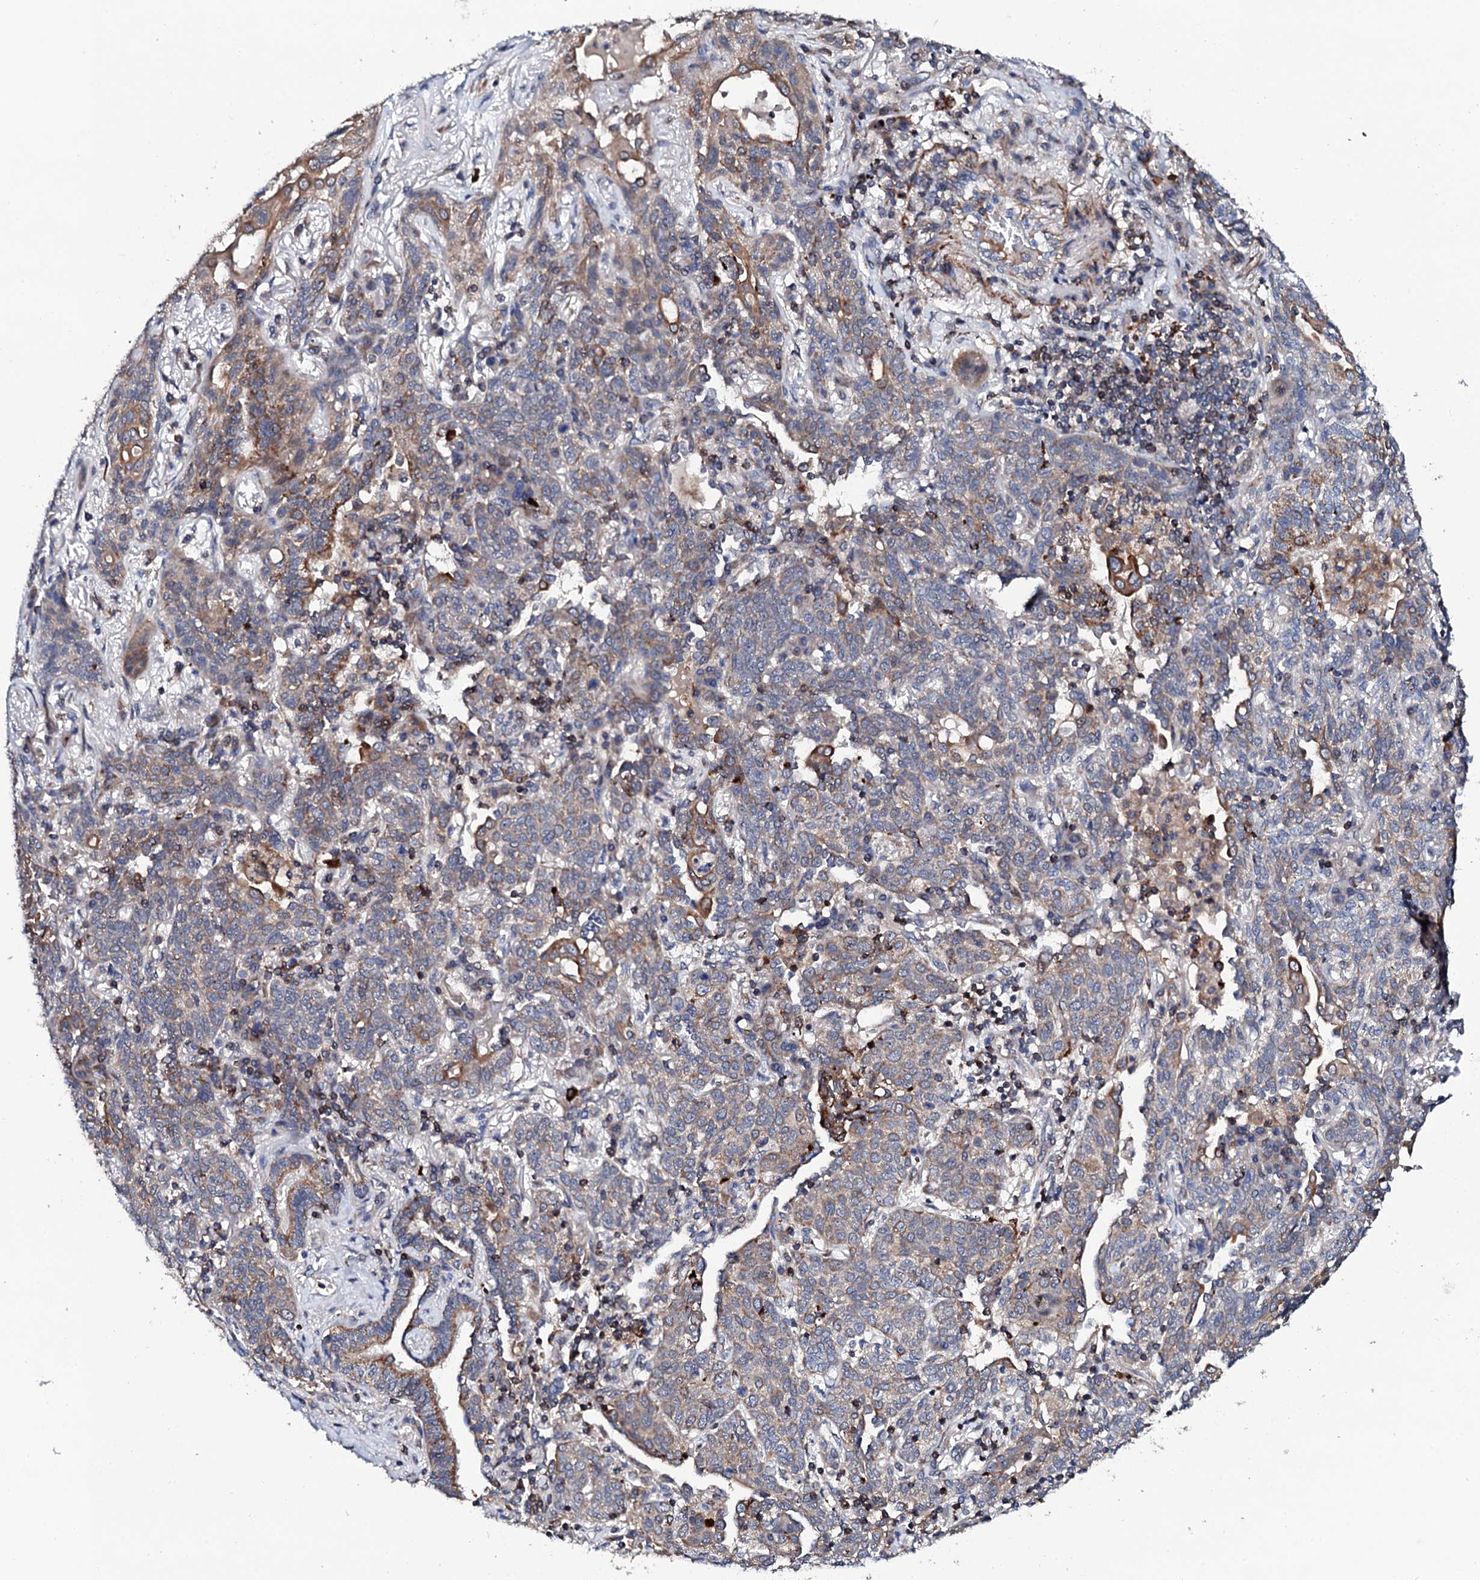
{"staining": {"intensity": "moderate", "quantity": "<25%", "location": "cytoplasmic/membranous"}, "tissue": "lung cancer", "cell_type": "Tumor cells", "image_type": "cancer", "snomed": [{"axis": "morphology", "description": "Squamous cell carcinoma, NOS"}, {"axis": "topography", "description": "Lung"}], "caption": "Immunohistochemical staining of lung cancer (squamous cell carcinoma) demonstrates low levels of moderate cytoplasmic/membranous expression in about <25% of tumor cells.", "gene": "COG4", "patient": {"sex": "female", "age": 70}}